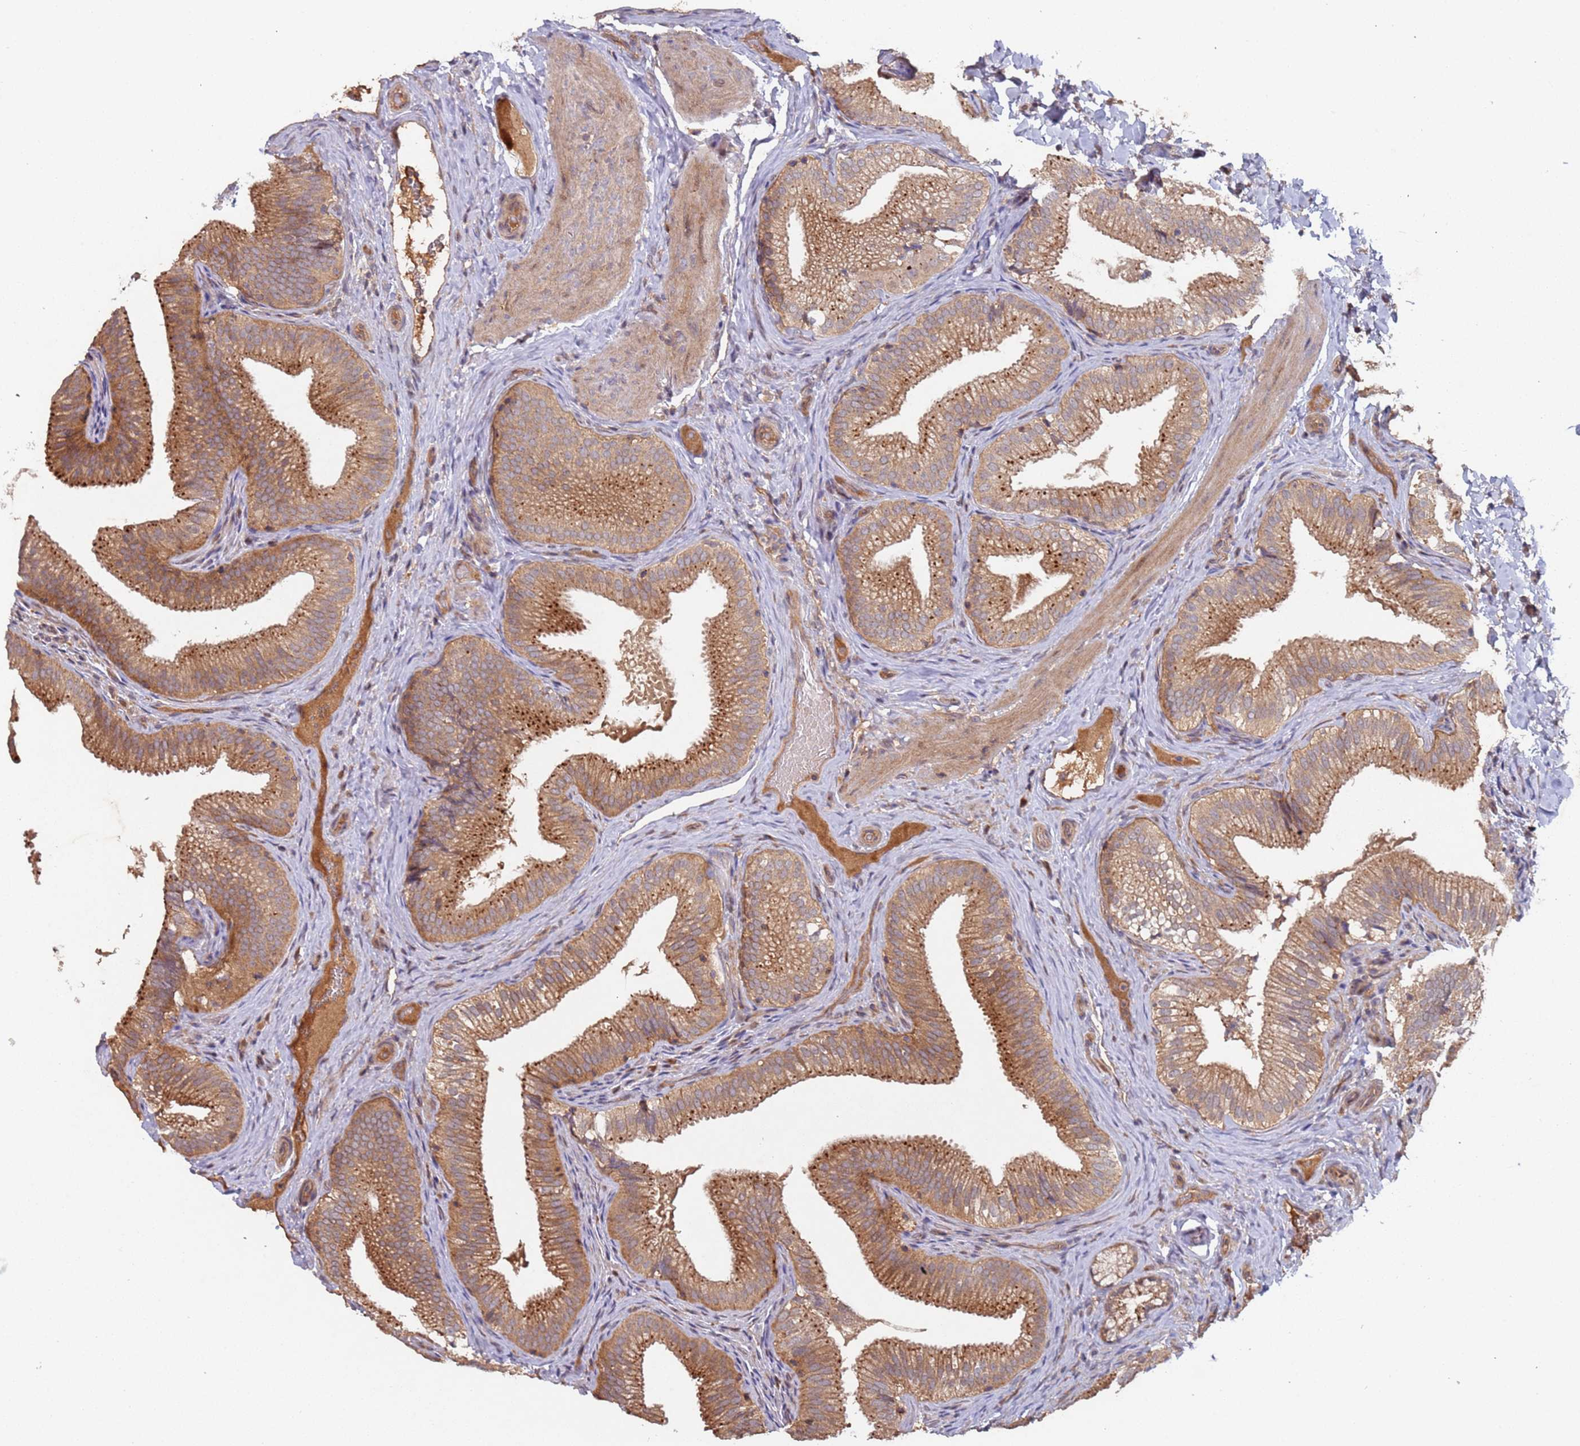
{"staining": {"intensity": "strong", "quantity": ">75%", "location": "cytoplasmic/membranous"}, "tissue": "gallbladder", "cell_type": "Glandular cells", "image_type": "normal", "snomed": [{"axis": "morphology", "description": "Normal tissue, NOS"}, {"axis": "topography", "description": "Gallbladder"}], "caption": "A high amount of strong cytoplasmic/membranous staining is identified in approximately >75% of glandular cells in benign gallbladder. (DAB IHC with brightfield microscopy, high magnification).", "gene": "KANSL1L", "patient": {"sex": "female", "age": 30}}